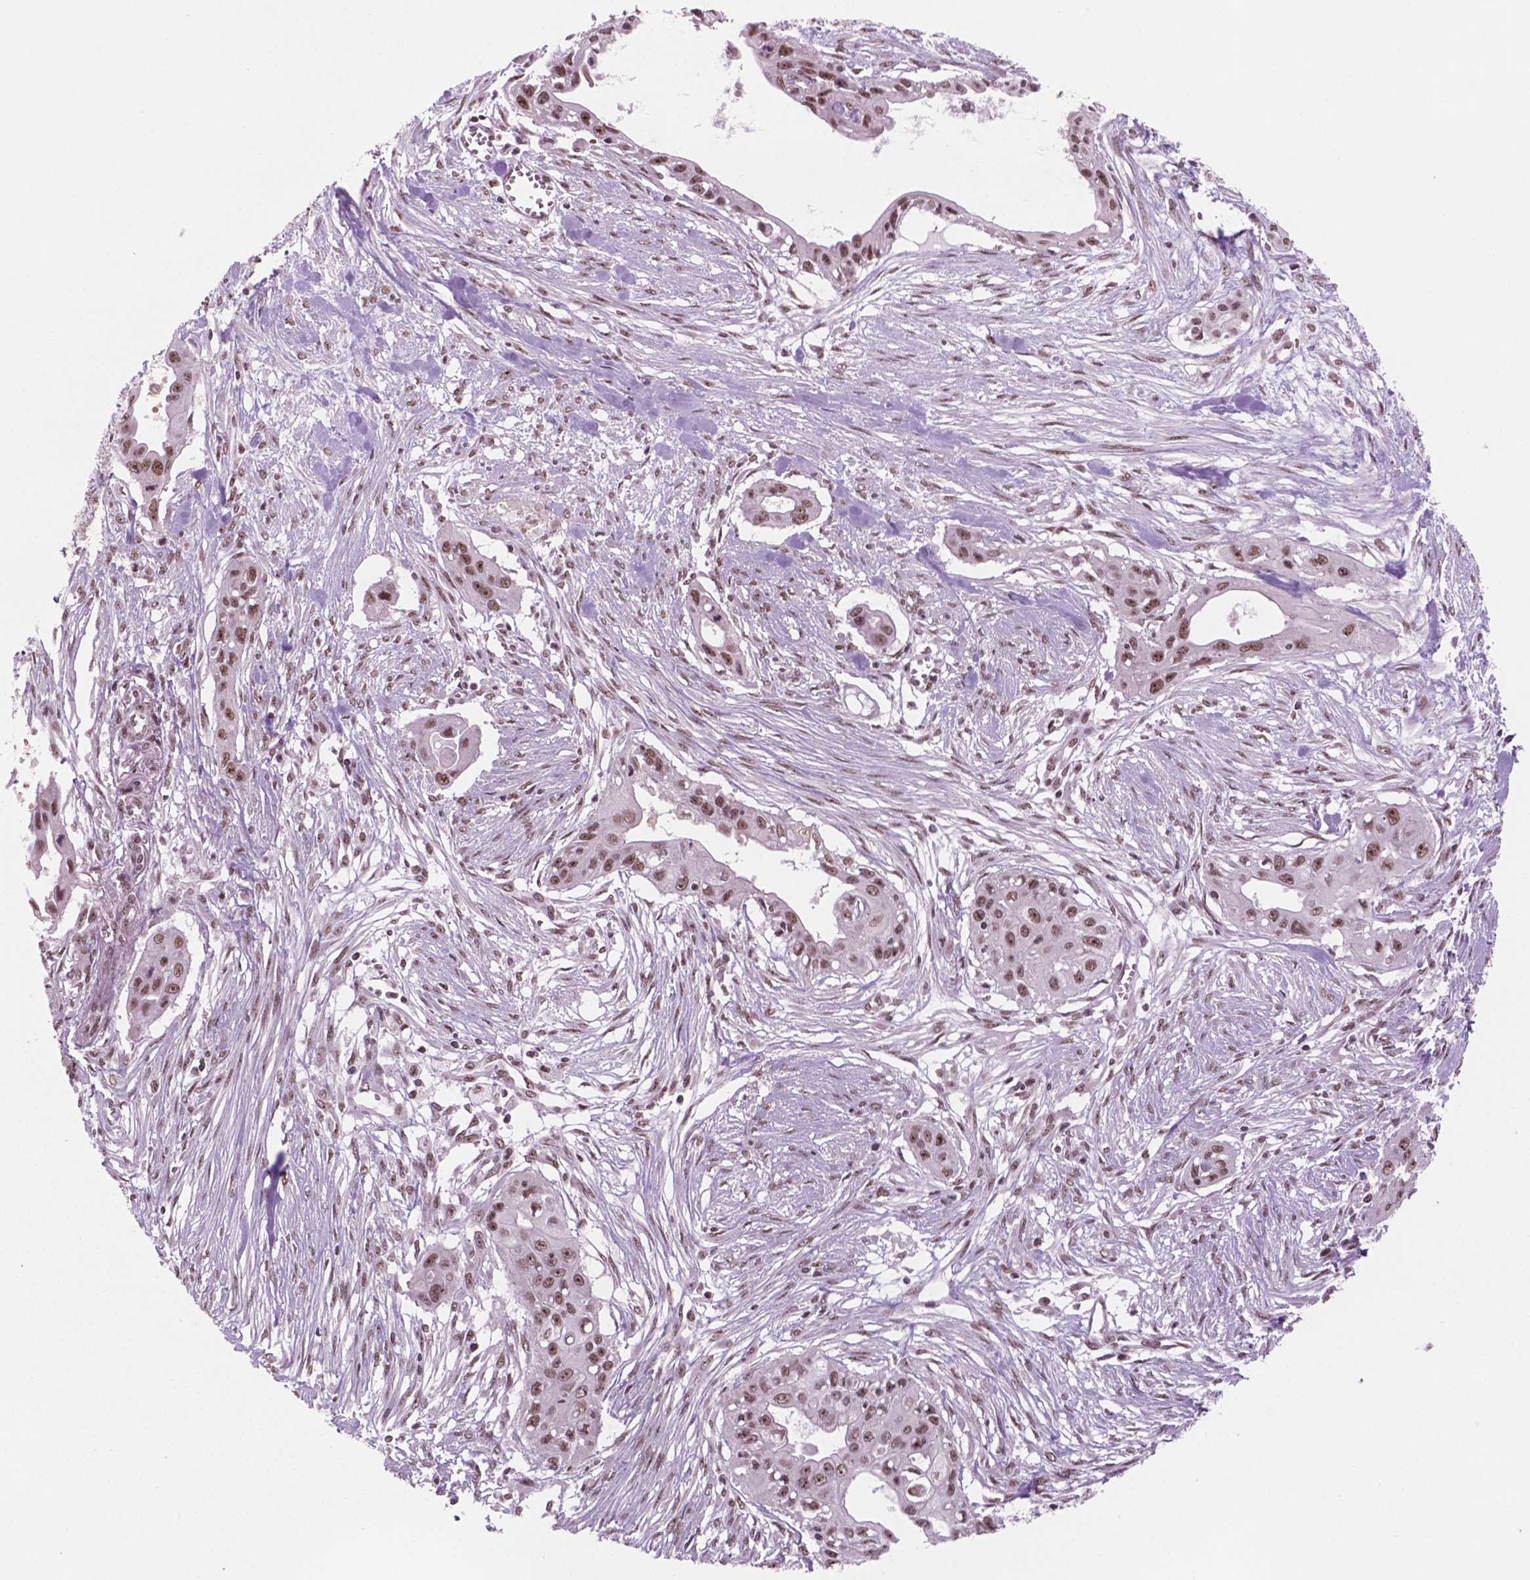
{"staining": {"intensity": "strong", "quantity": ">75%", "location": "nuclear"}, "tissue": "pancreatic cancer", "cell_type": "Tumor cells", "image_type": "cancer", "snomed": [{"axis": "morphology", "description": "Adenocarcinoma, NOS"}, {"axis": "topography", "description": "Pancreas"}], "caption": "Immunohistochemical staining of pancreatic cancer (adenocarcinoma) exhibits high levels of strong nuclear positivity in approximately >75% of tumor cells. The staining was performed using DAB (3,3'-diaminobenzidine), with brown indicating positive protein expression. Nuclei are stained blue with hematoxylin.", "gene": "POLR2E", "patient": {"sex": "male", "age": 60}}